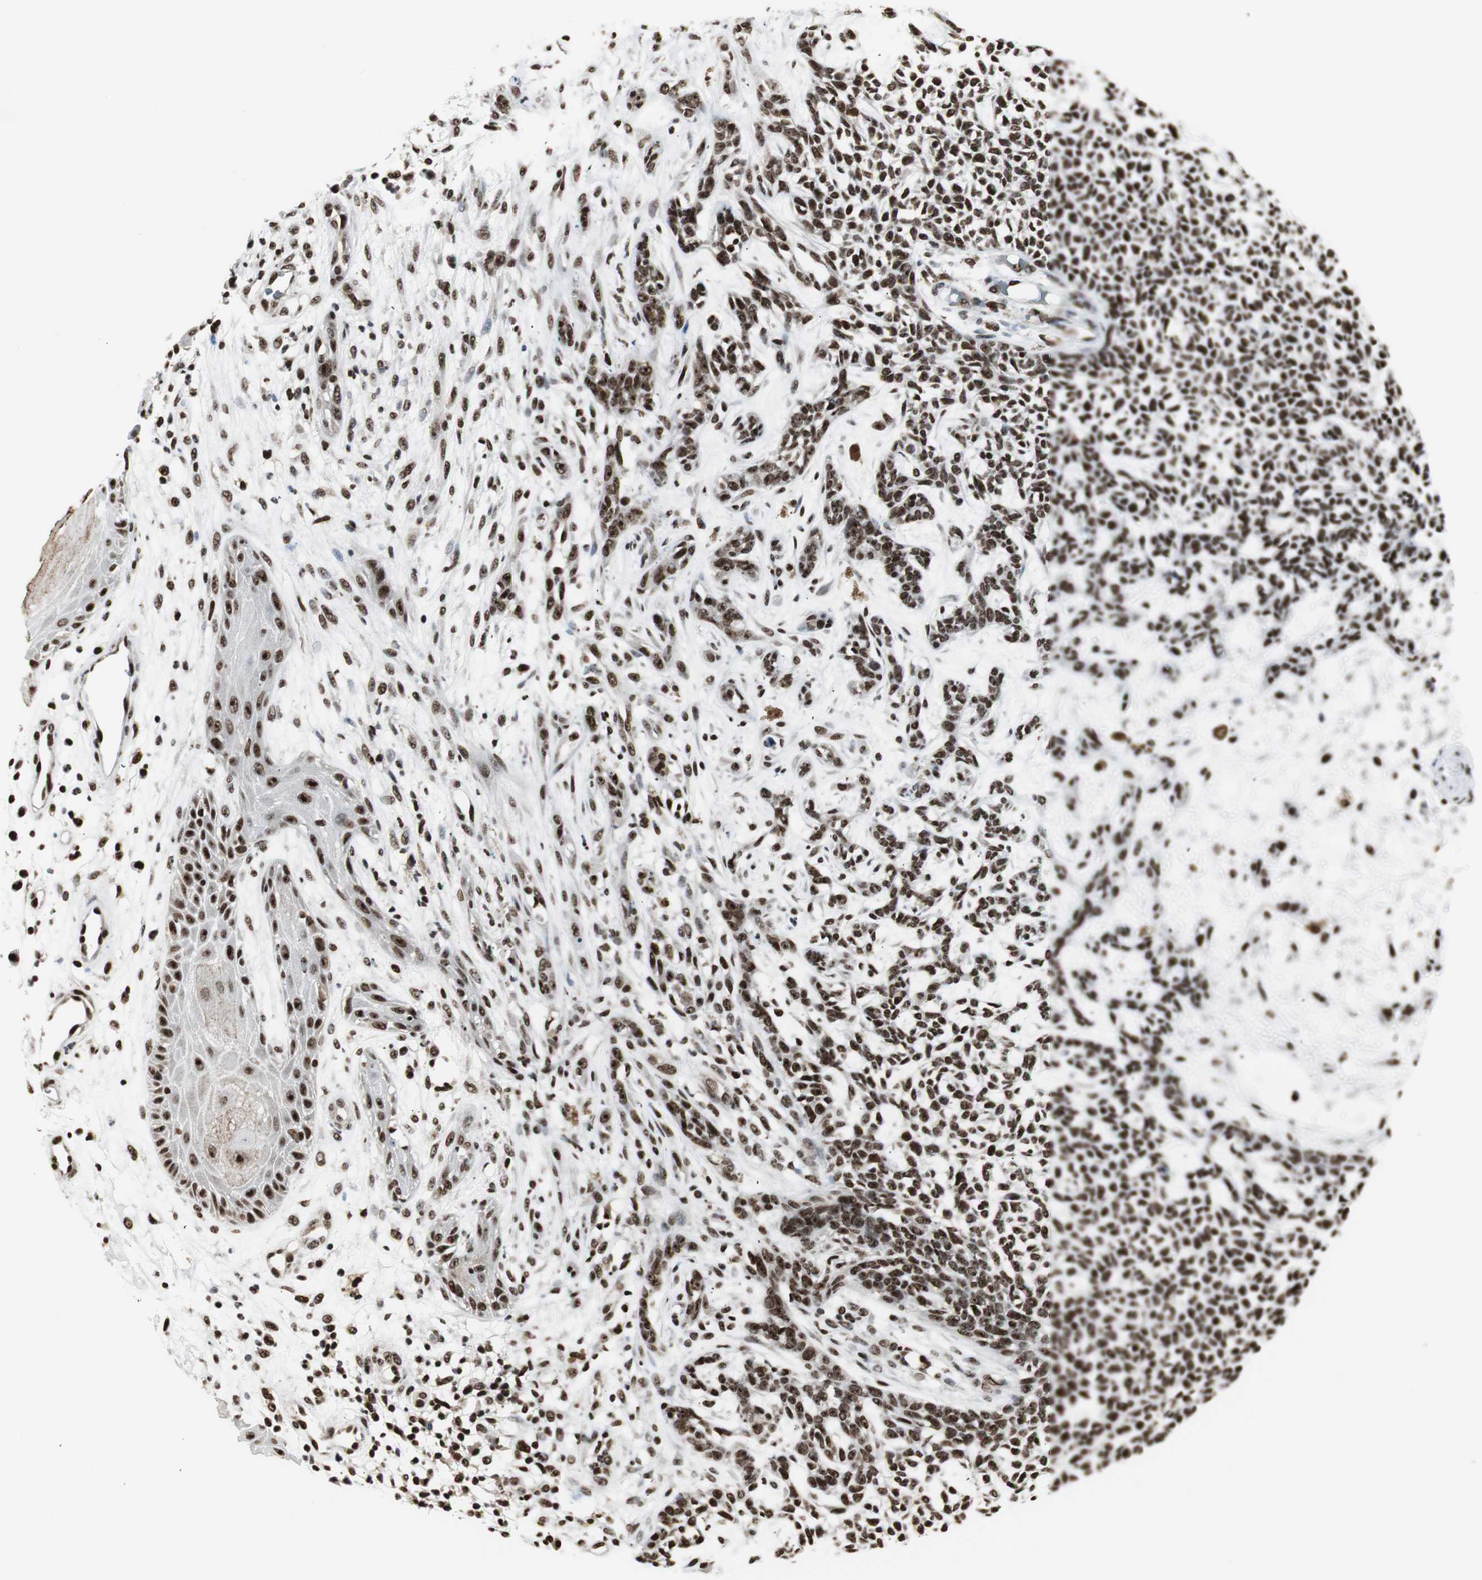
{"staining": {"intensity": "strong", "quantity": ">75%", "location": "nuclear"}, "tissue": "skin cancer", "cell_type": "Tumor cells", "image_type": "cancer", "snomed": [{"axis": "morphology", "description": "Basal cell carcinoma"}, {"axis": "topography", "description": "Skin"}], "caption": "A high-resolution image shows IHC staining of skin basal cell carcinoma, which reveals strong nuclear expression in approximately >75% of tumor cells.", "gene": "PARN", "patient": {"sex": "female", "age": 84}}